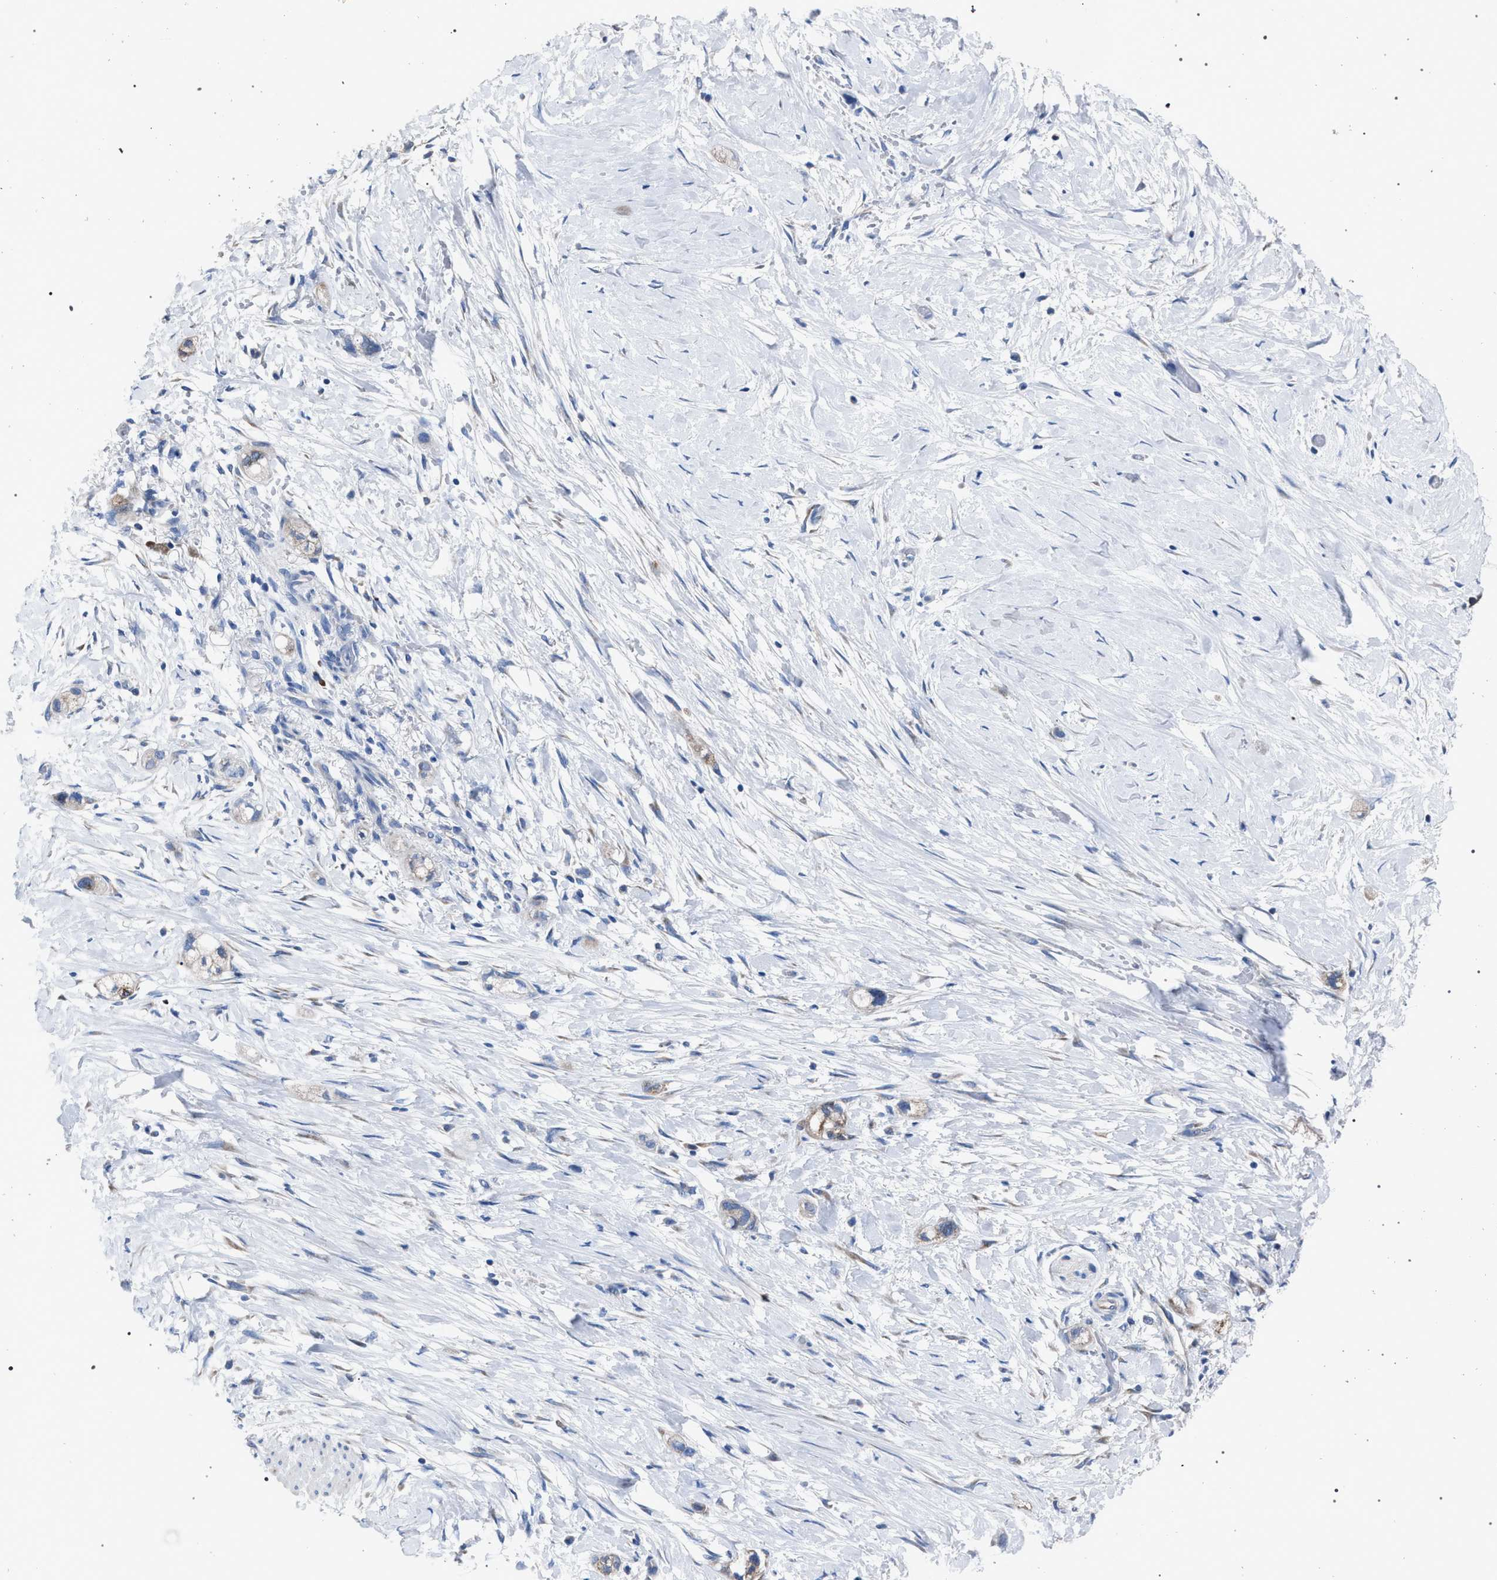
{"staining": {"intensity": "weak", "quantity": "<25%", "location": "cytoplasmic/membranous"}, "tissue": "stomach cancer", "cell_type": "Tumor cells", "image_type": "cancer", "snomed": [{"axis": "morphology", "description": "Adenocarcinoma, NOS"}, {"axis": "topography", "description": "Stomach"}, {"axis": "topography", "description": "Stomach, lower"}], "caption": "Photomicrograph shows no protein staining in tumor cells of stomach cancer tissue.", "gene": "CRYZ", "patient": {"sex": "female", "age": 48}}